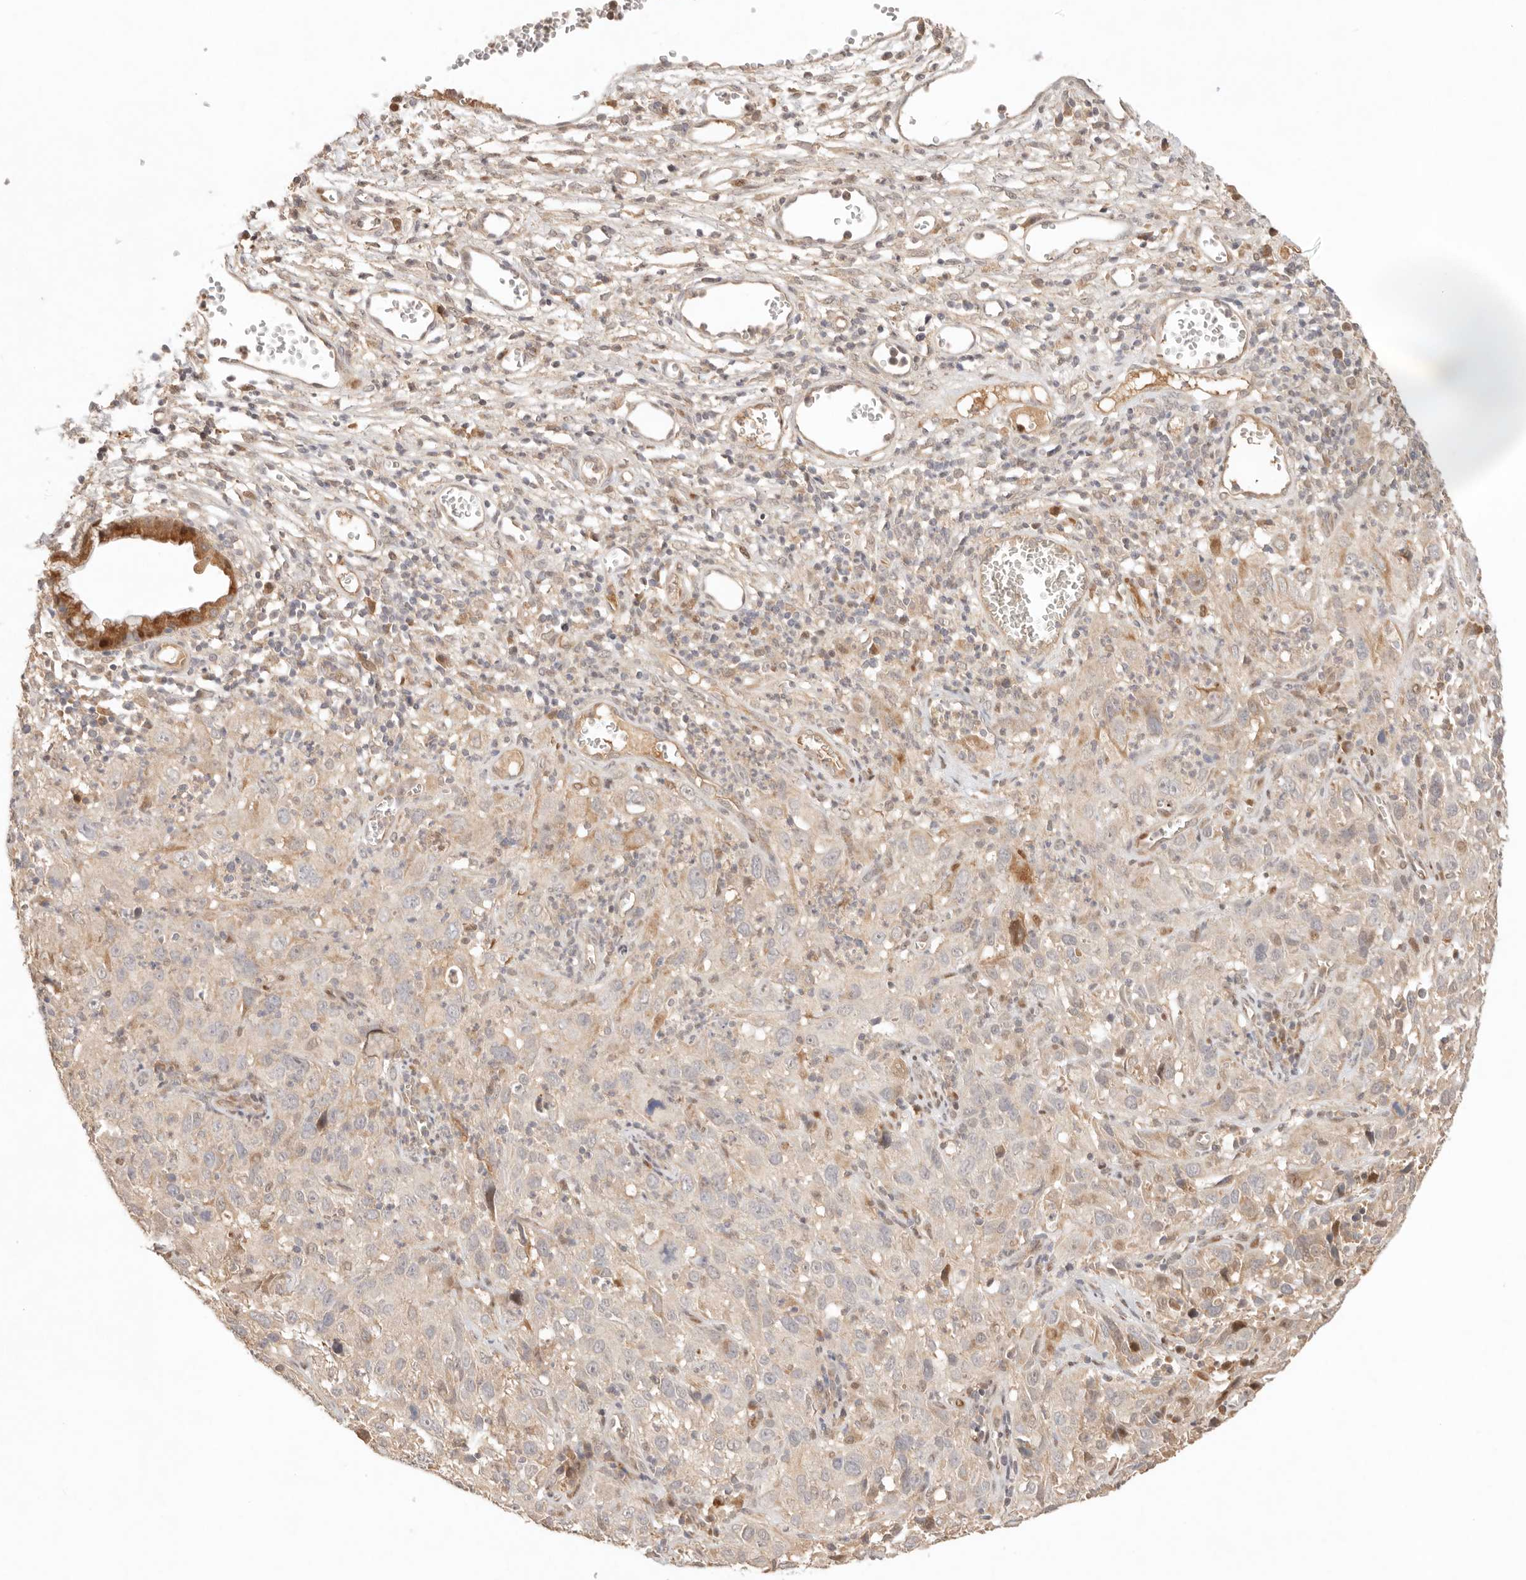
{"staining": {"intensity": "weak", "quantity": "<25%", "location": "cytoplasmic/membranous"}, "tissue": "cervical cancer", "cell_type": "Tumor cells", "image_type": "cancer", "snomed": [{"axis": "morphology", "description": "Squamous cell carcinoma, NOS"}, {"axis": "topography", "description": "Cervix"}], "caption": "Tumor cells show no significant protein positivity in cervical cancer.", "gene": "PHLDA3", "patient": {"sex": "female", "age": 32}}